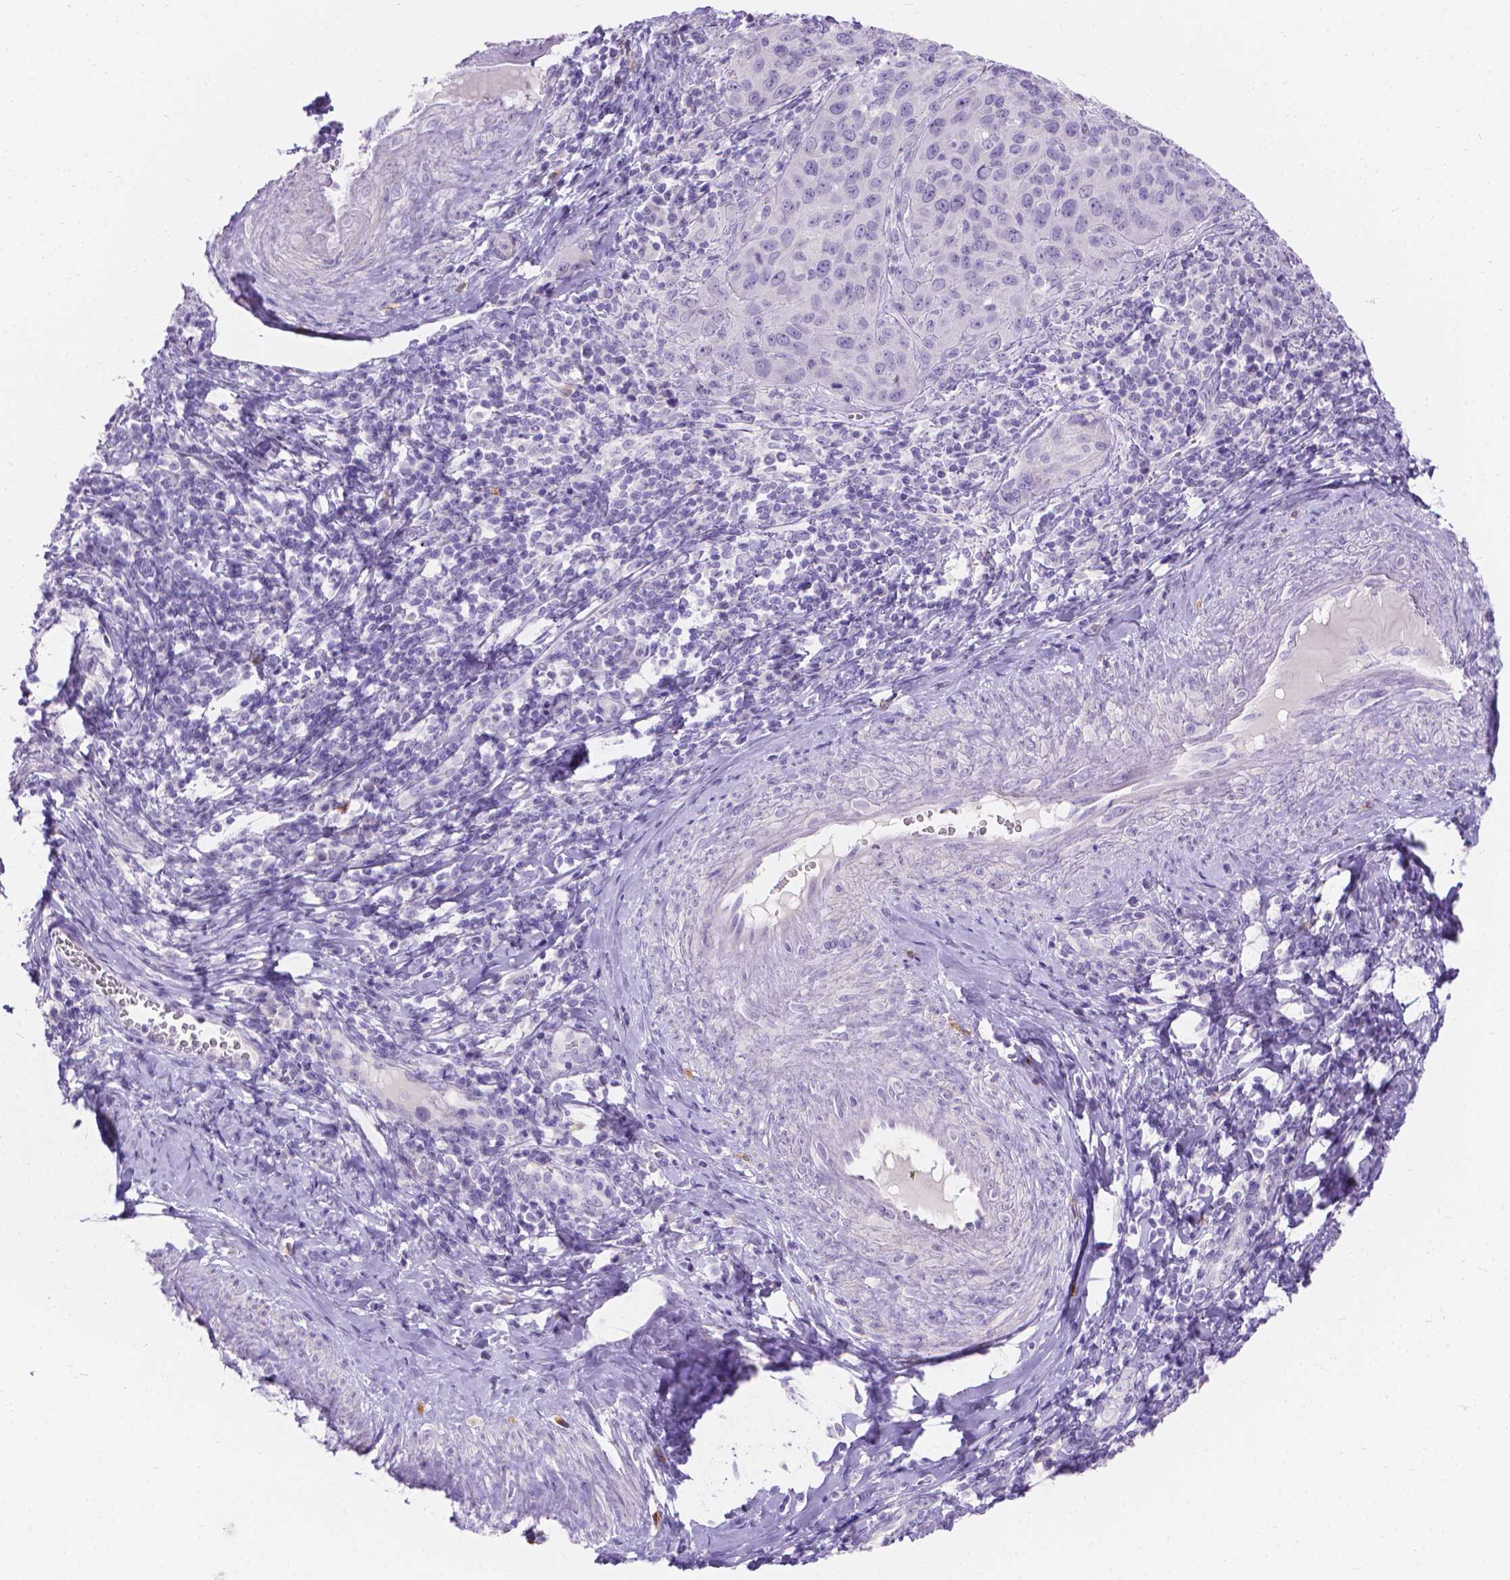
{"staining": {"intensity": "negative", "quantity": "none", "location": "none"}, "tissue": "cervical cancer", "cell_type": "Tumor cells", "image_type": "cancer", "snomed": [{"axis": "morphology", "description": "Normal tissue, NOS"}, {"axis": "morphology", "description": "Squamous cell carcinoma, NOS"}, {"axis": "topography", "description": "Cervix"}], "caption": "Protein analysis of cervical cancer demonstrates no significant staining in tumor cells.", "gene": "GNRHR", "patient": {"sex": "female", "age": 51}}